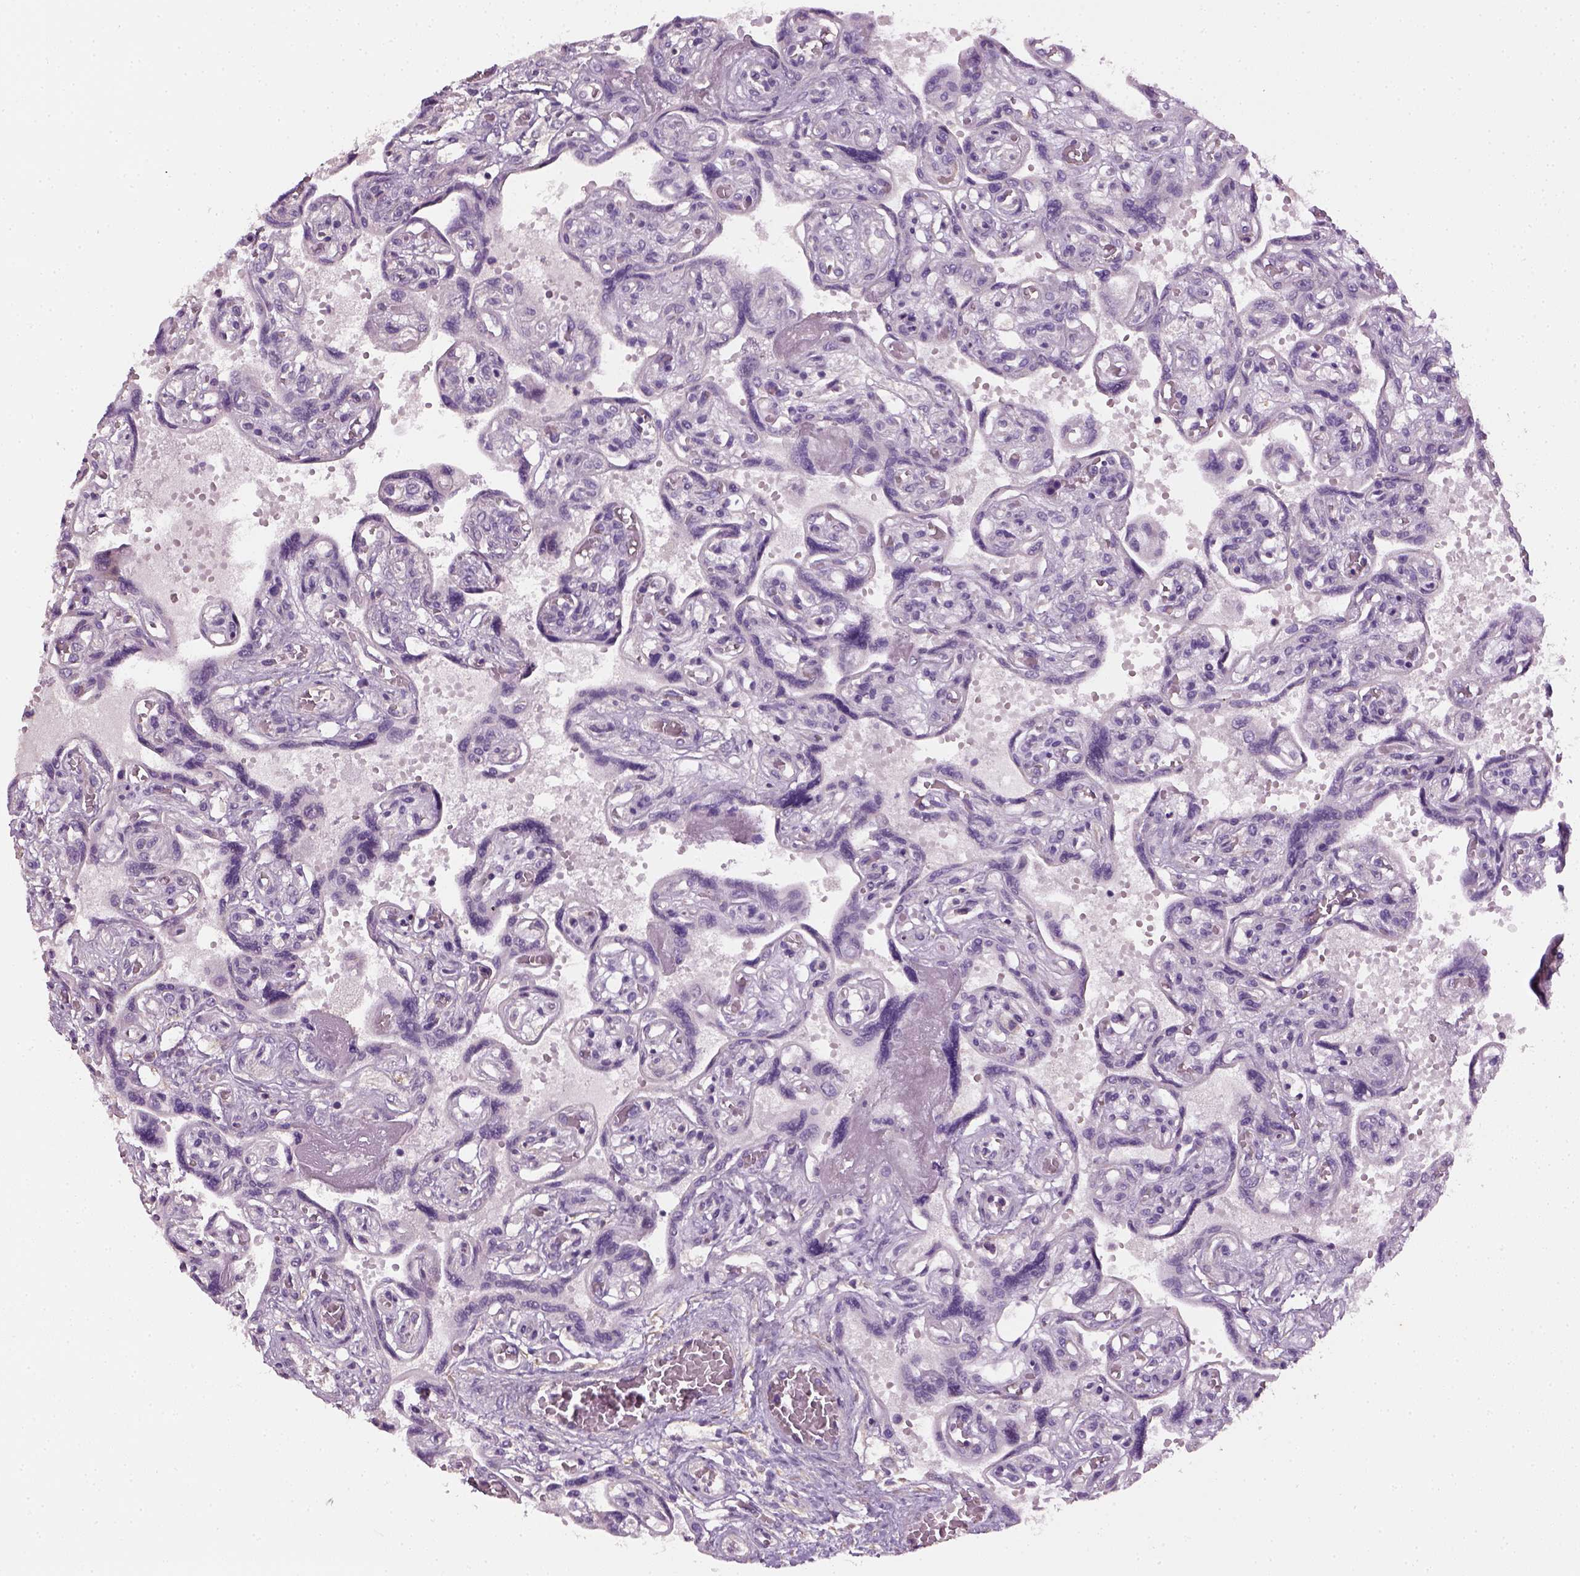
{"staining": {"intensity": "negative", "quantity": "none", "location": "none"}, "tissue": "placenta", "cell_type": "Decidual cells", "image_type": "normal", "snomed": [{"axis": "morphology", "description": "Normal tissue, NOS"}, {"axis": "topography", "description": "Placenta"}], "caption": "Immunohistochemistry (IHC) of unremarkable human placenta demonstrates no expression in decidual cells. The staining is performed using DAB (3,3'-diaminobenzidine) brown chromogen with nuclei counter-stained in using hematoxylin.", "gene": "ELOVL3", "patient": {"sex": "female", "age": 32}}